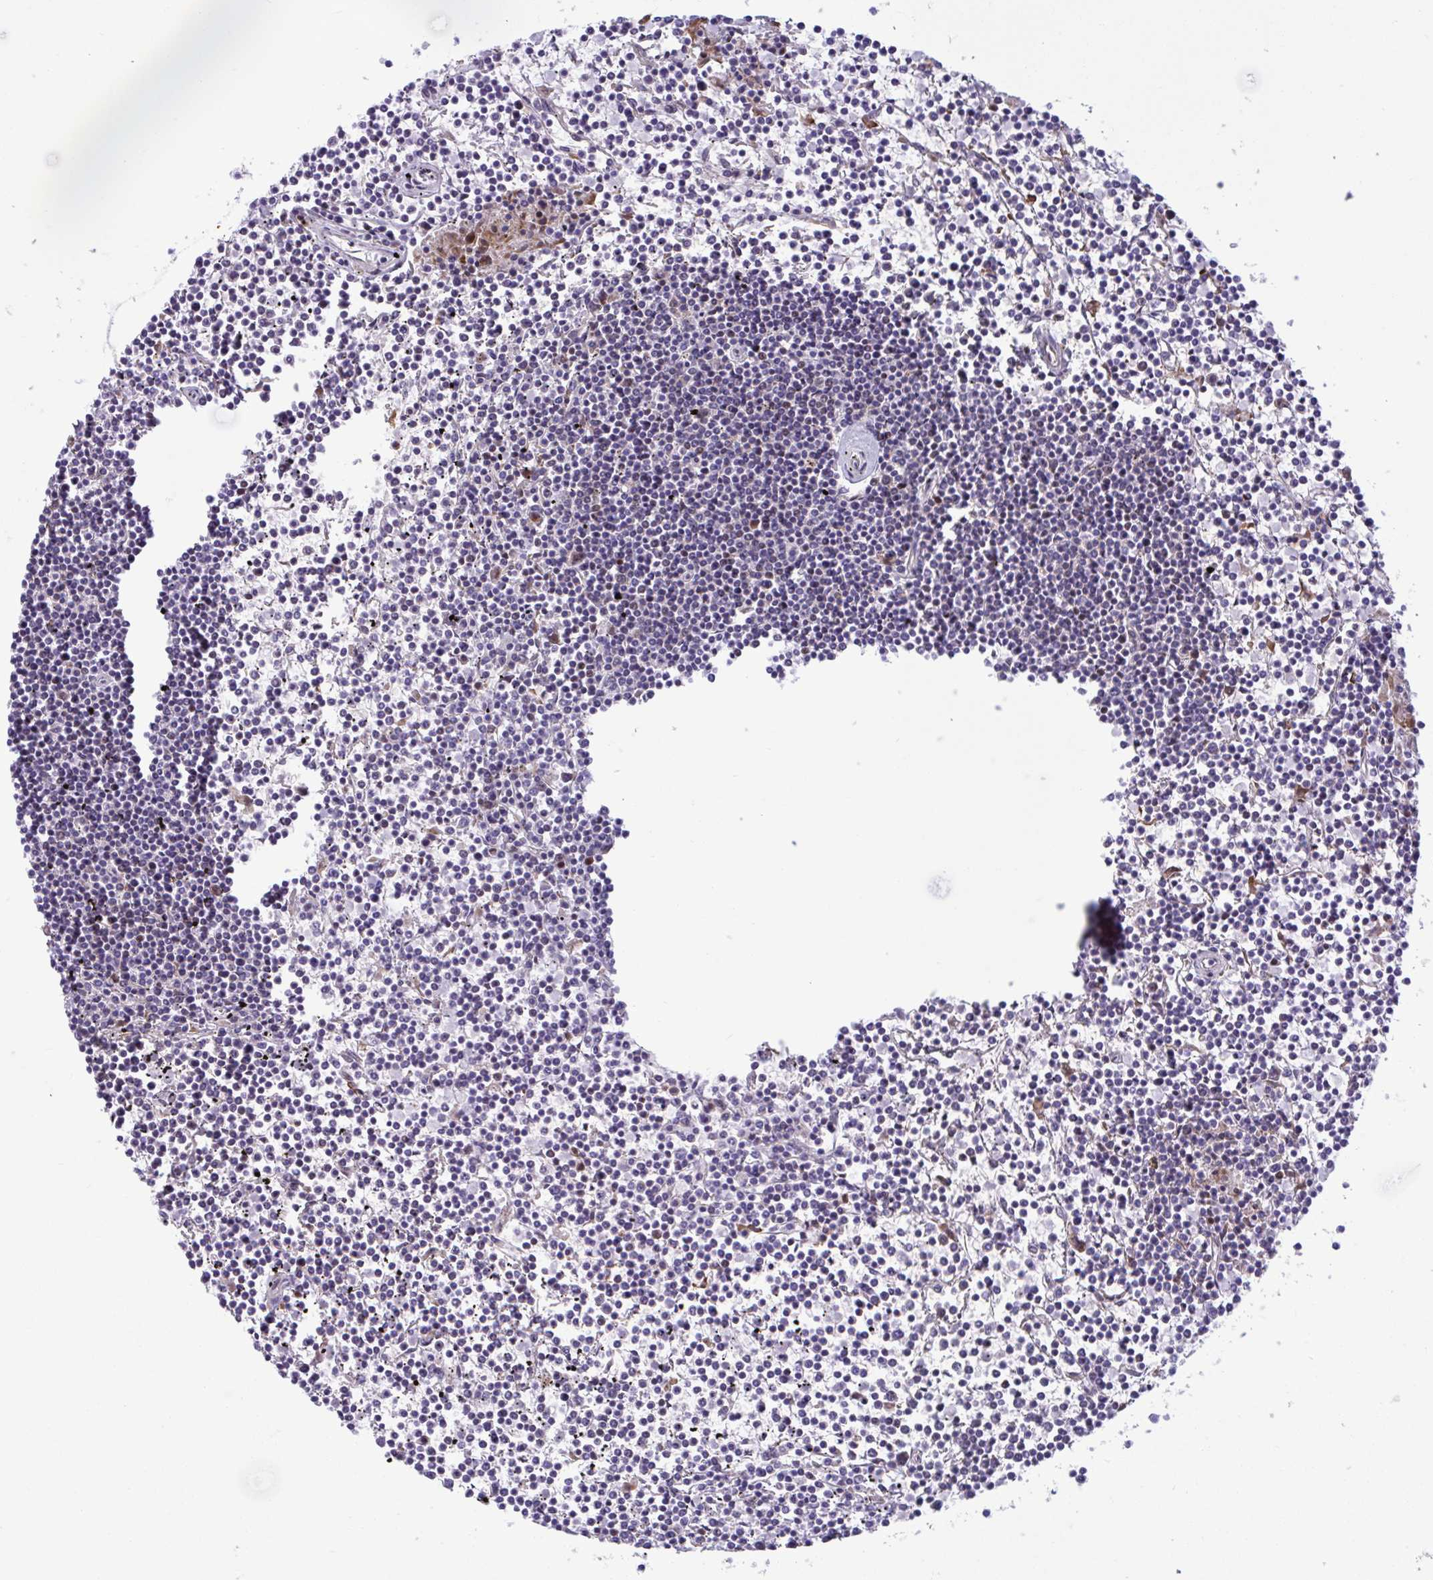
{"staining": {"intensity": "moderate", "quantity": "<25%", "location": "nuclear"}, "tissue": "lymphoma", "cell_type": "Tumor cells", "image_type": "cancer", "snomed": [{"axis": "morphology", "description": "Malignant lymphoma, non-Hodgkin's type, Low grade"}, {"axis": "topography", "description": "Spleen"}], "caption": "There is low levels of moderate nuclear staining in tumor cells of lymphoma, as demonstrated by immunohistochemical staining (brown color).", "gene": "RBL1", "patient": {"sex": "female", "age": 19}}